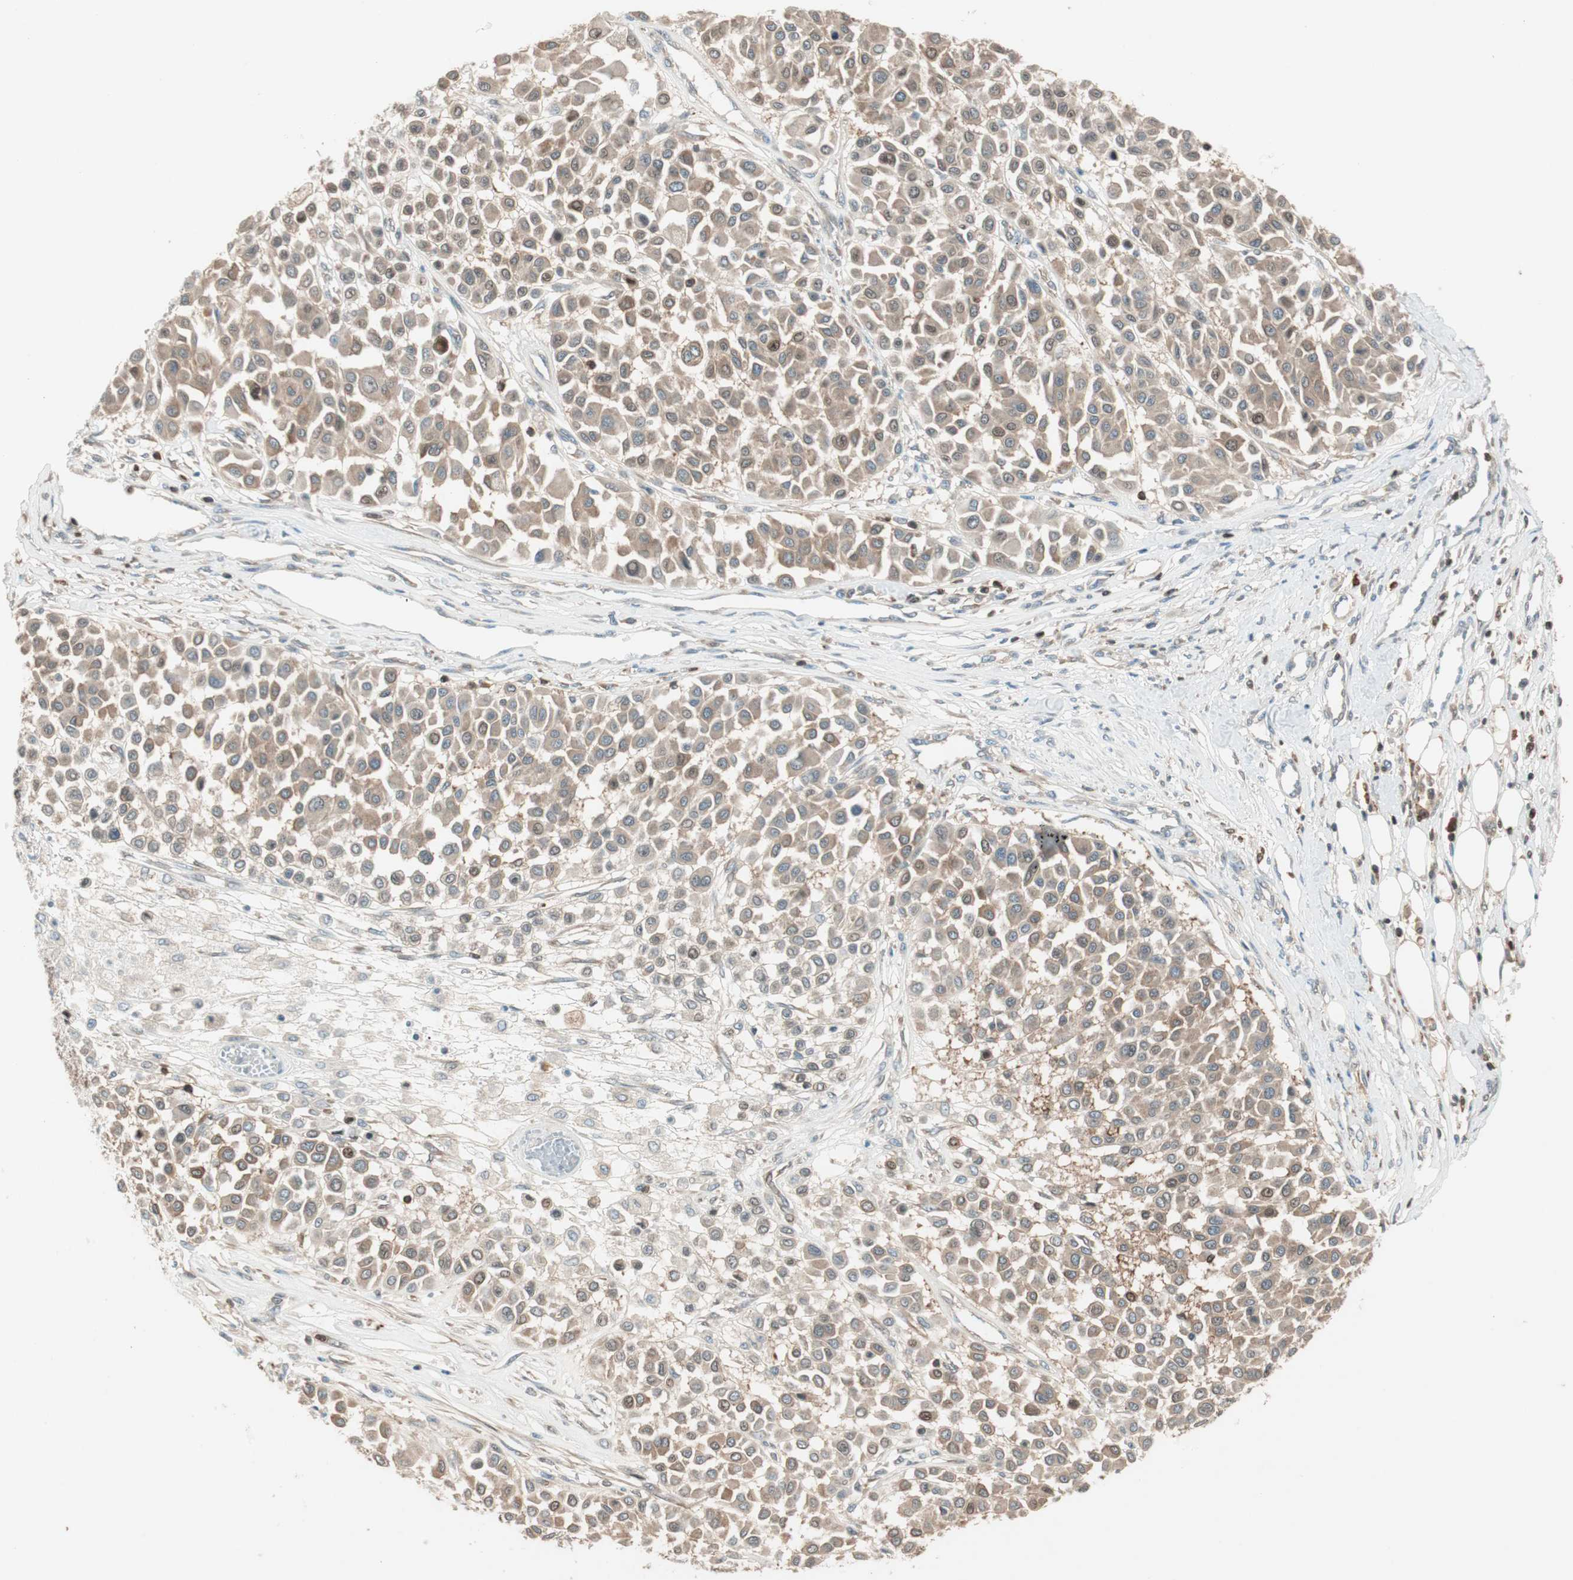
{"staining": {"intensity": "moderate", "quantity": ">75%", "location": "cytoplasmic/membranous,nuclear"}, "tissue": "melanoma", "cell_type": "Tumor cells", "image_type": "cancer", "snomed": [{"axis": "morphology", "description": "Malignant melanoma, Metastatic site"}, {"axis": "topography", "description": "Soft tissue"}], "caption": "Immunohistochemical staining of human melanoma shows moderate cytoplasmic/membranous and nuclear protein staining in about >75% of tumor cells. The protein of interest is shown in brown color, while the nuclei are stained blue.", "gene": "BIN1", "patient": {"sex": "male", "age": 41}}